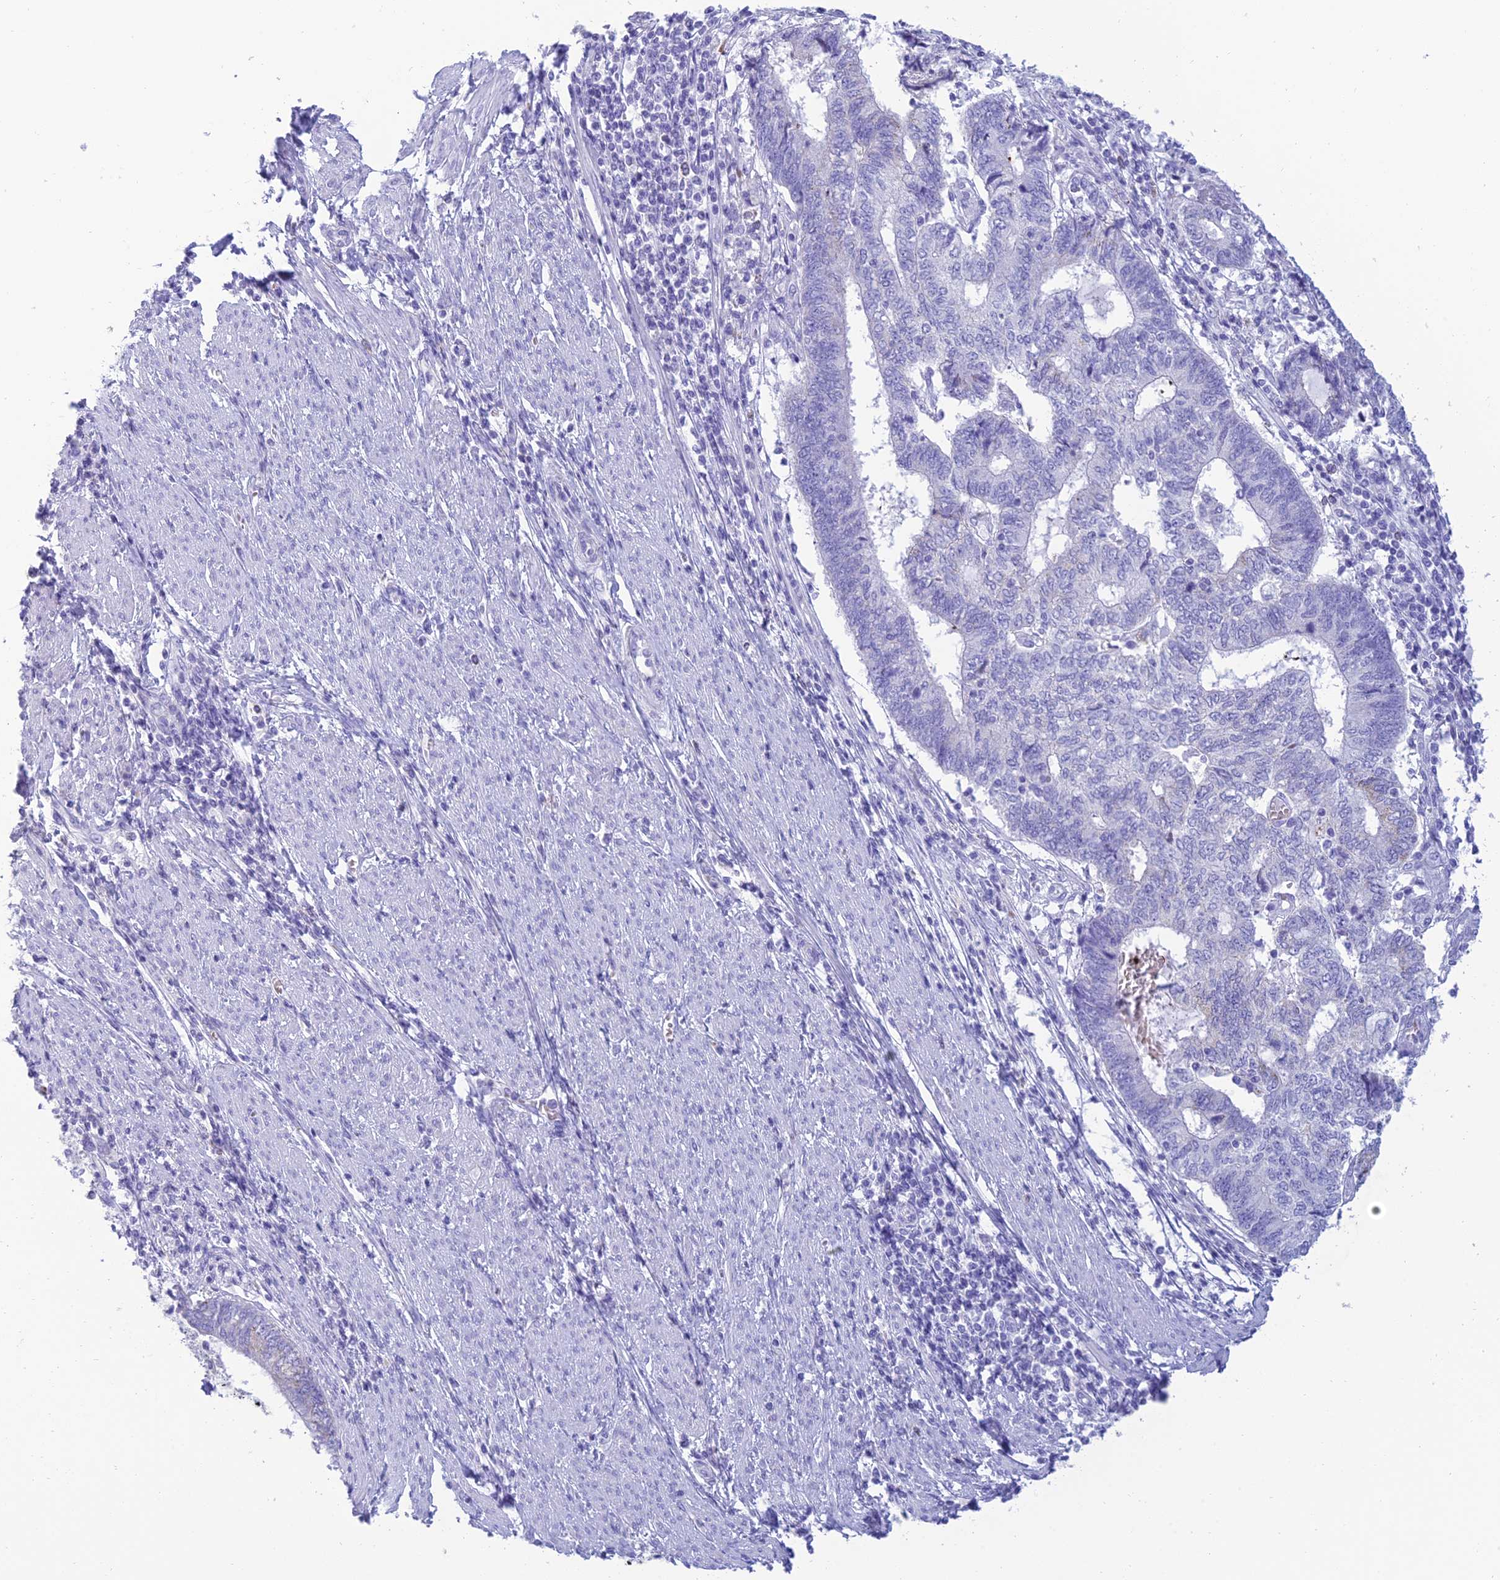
{"staining": {"intensity": "weak", "quantity": "<25%", "location": "cytoplasmic/membranous"}, "tissue": "endometrial cancer", "cell_type": "Tumor cells", "image_type": "cancer", "snomed": [{"axis": "morphology", "description": "Adenocarcinoma, NOS"}, {"axis": "topography", "description": "Uterus"}, {"axis": "topography", "description": "Endometrium"}], "caption": "High power microscopy photomicrograph of an immunohistochemistry (IHC) histopathology image of endometrial cancer (adenocarcinoma), revealing no significant staining in tumor cells.", "gene": "MAL2", "patient": {"sex": "female", "age": 70}}